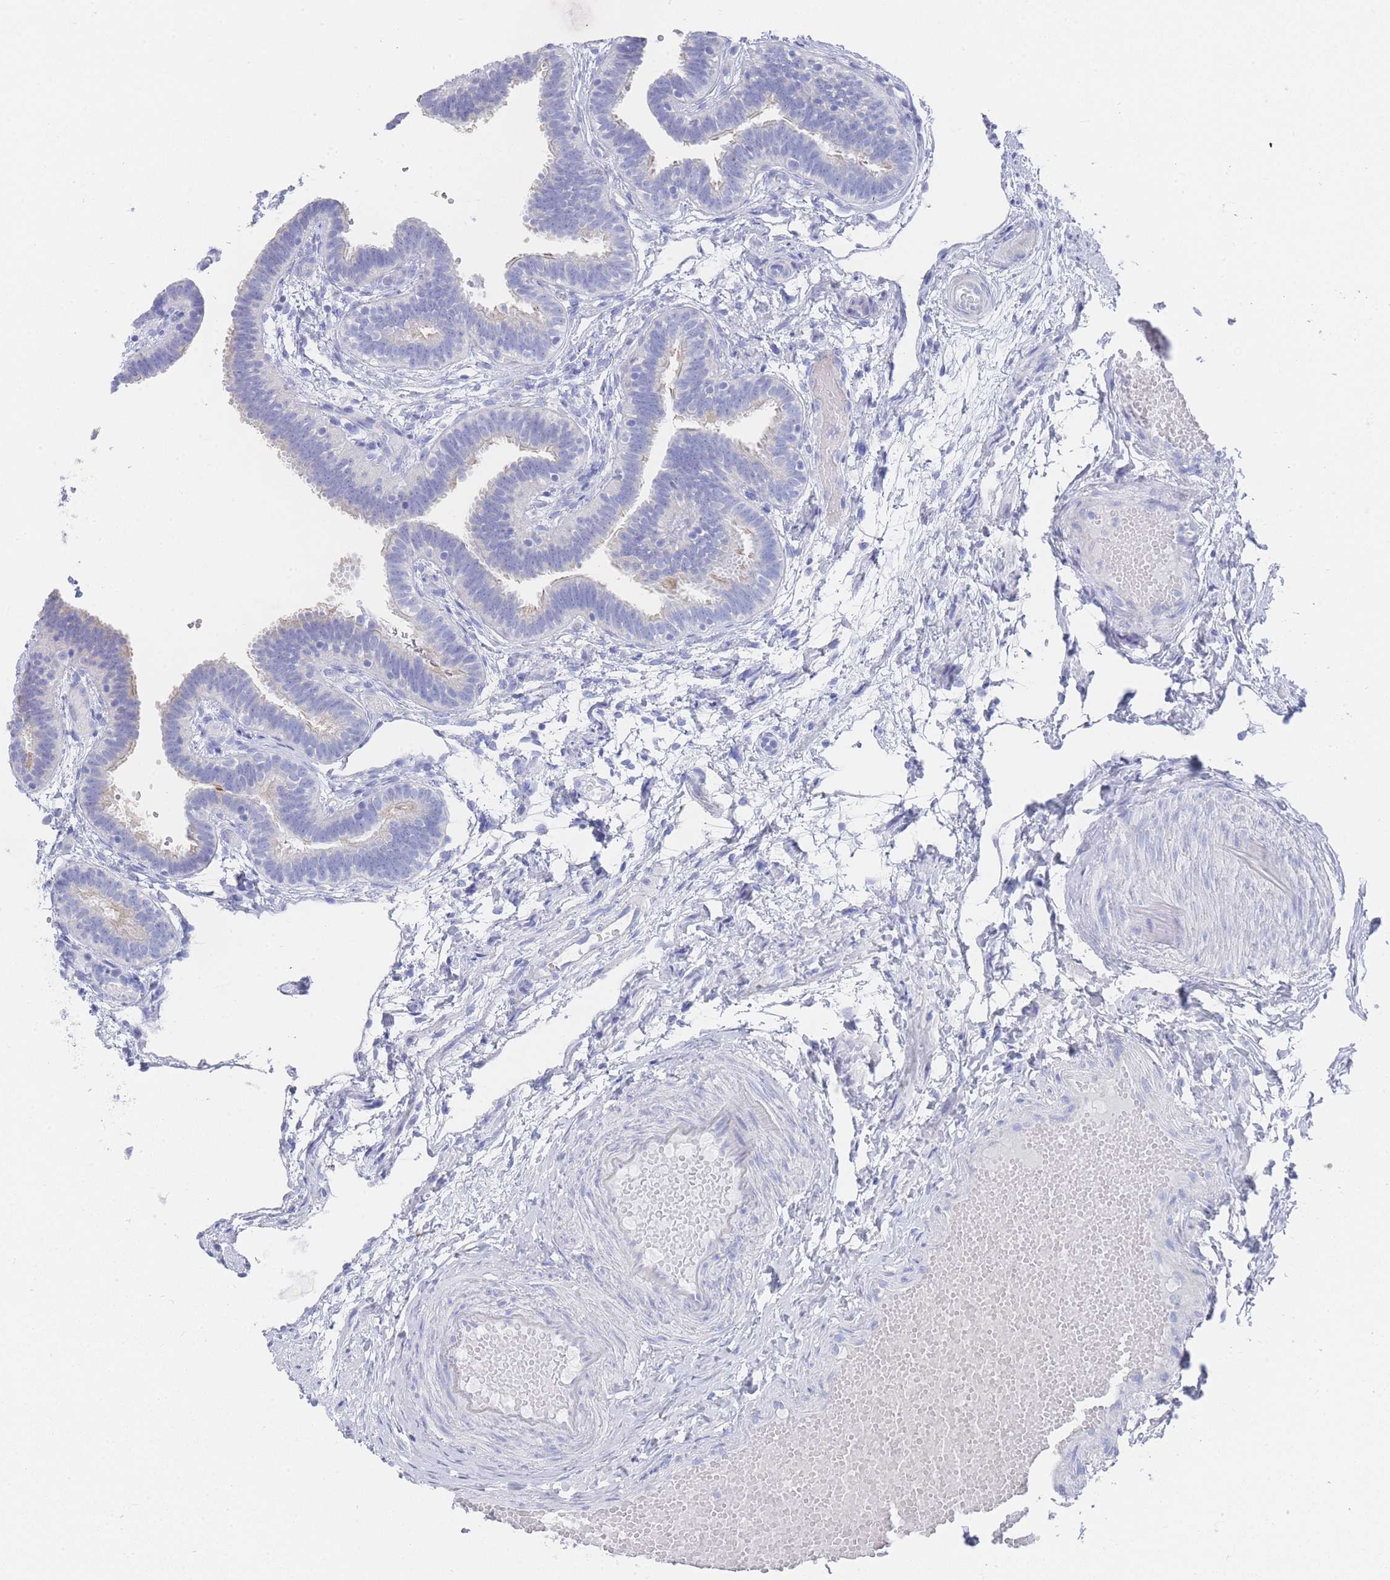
{"staining": {"intensity": "negative", "quantity": "none", "location": "none"}, "tissue": "fallopian tube", "cell_type": "Glandular cells", "image_type": "normal", "snomed": [{"axis": "morphology", "description": "Normal tissue, NOS"}, {"axis": "topography", "description": "Fallopian tube"}], "caption": "The immunohistochemistry photomicrograph has no significant expression in glandular cells of fallopian tube.", "gene": "LRRC37A2", "patient": {"sex": "female", "age": 37}}